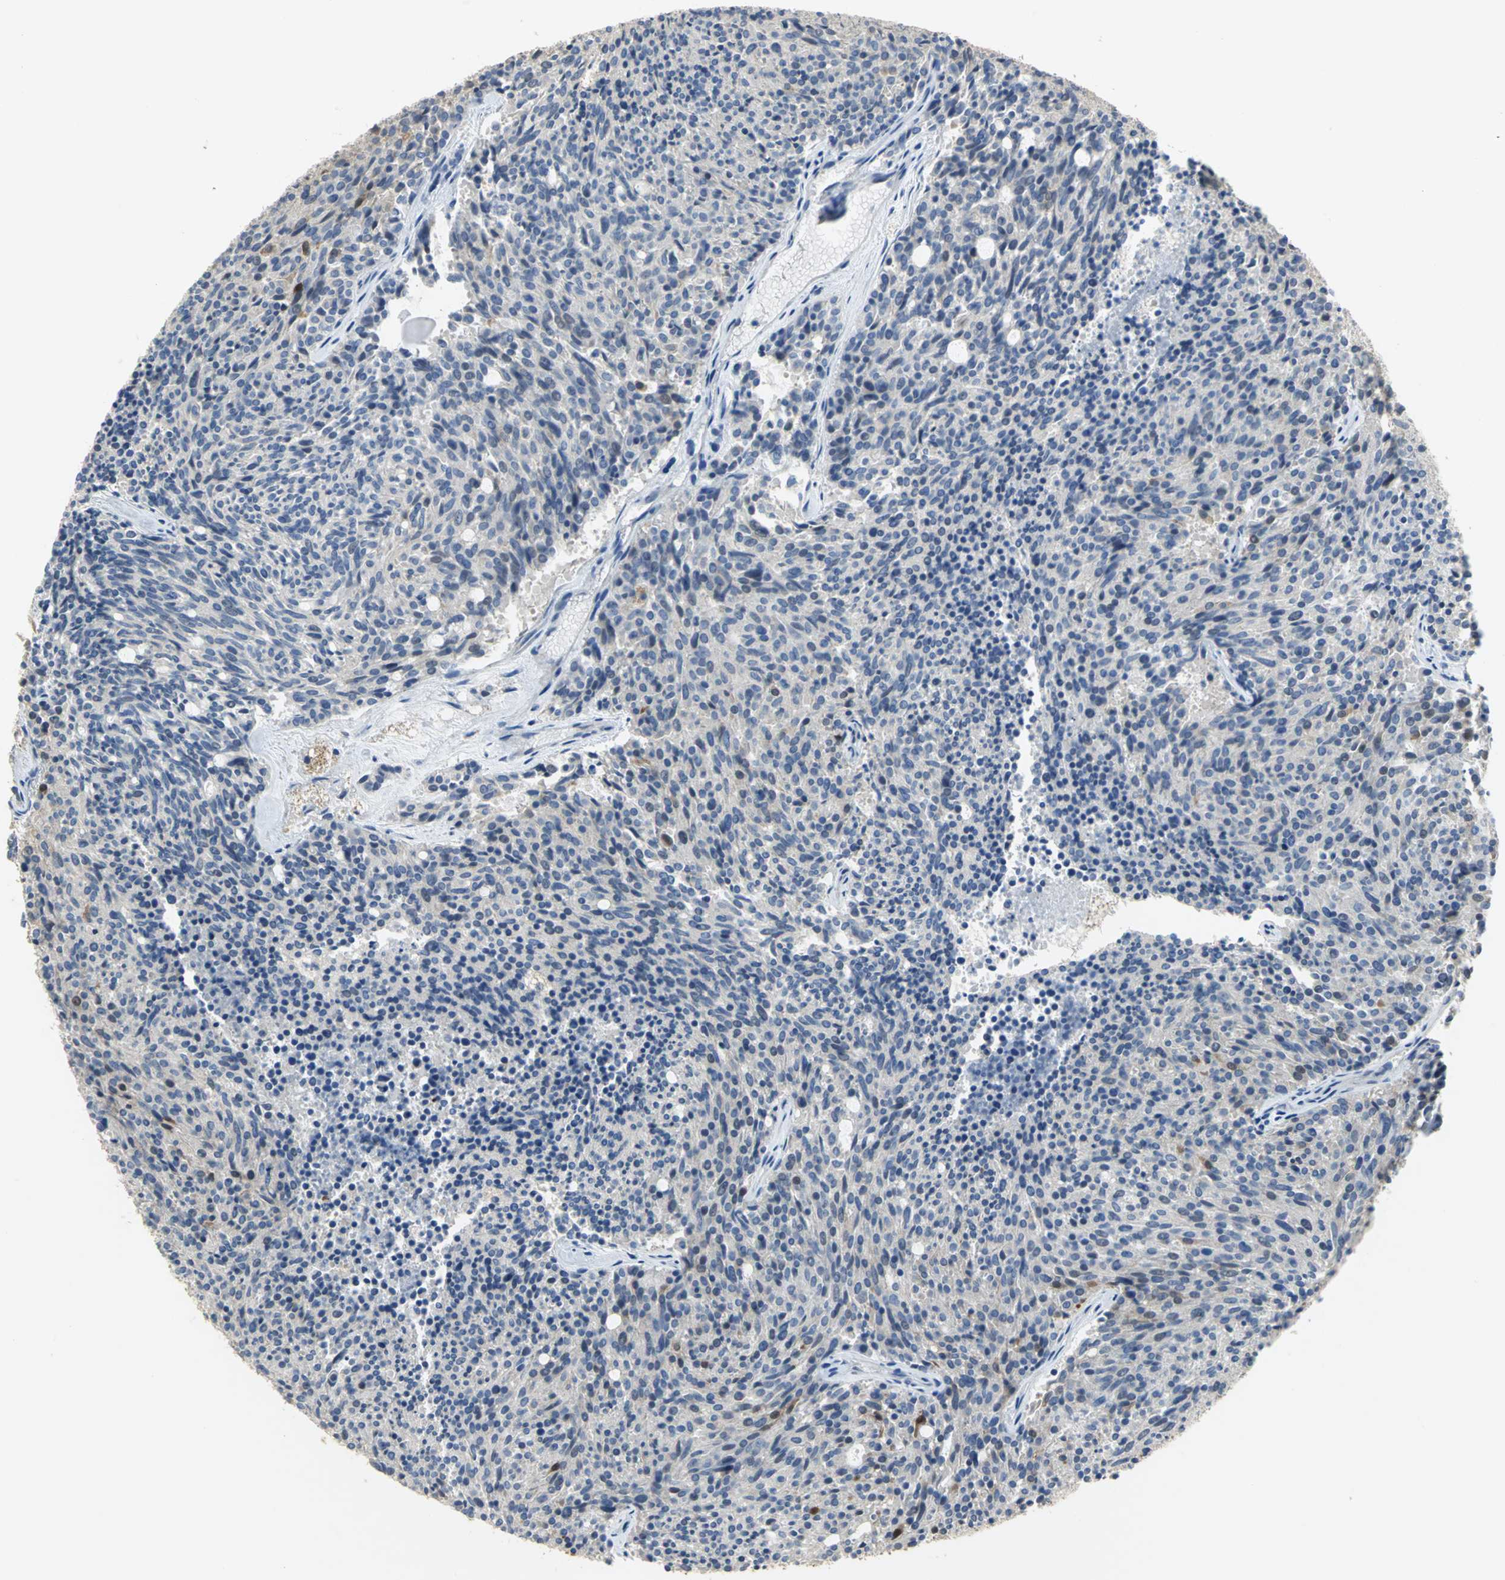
{"staining": {"intensity": "negative", "quantity": "none", "location": "none"}, "tissue": "carcinoid", "cell_type": "Tumor cells", "image_type": "cancer", "snomed": [{"axis": "morphology", "description": "Carcinoid, malignant, NOS"}, {"axis": "topography", "description": "Pancreas"}], "caption": "Protein analysis of carcinoid demonstrates no significant expression in tumor cells. (Brightfield microscopy of DAB immunohistochemistry at high magnification).", "gene": "IL17RB", "patient": {"sex": "female", "age": 54}}